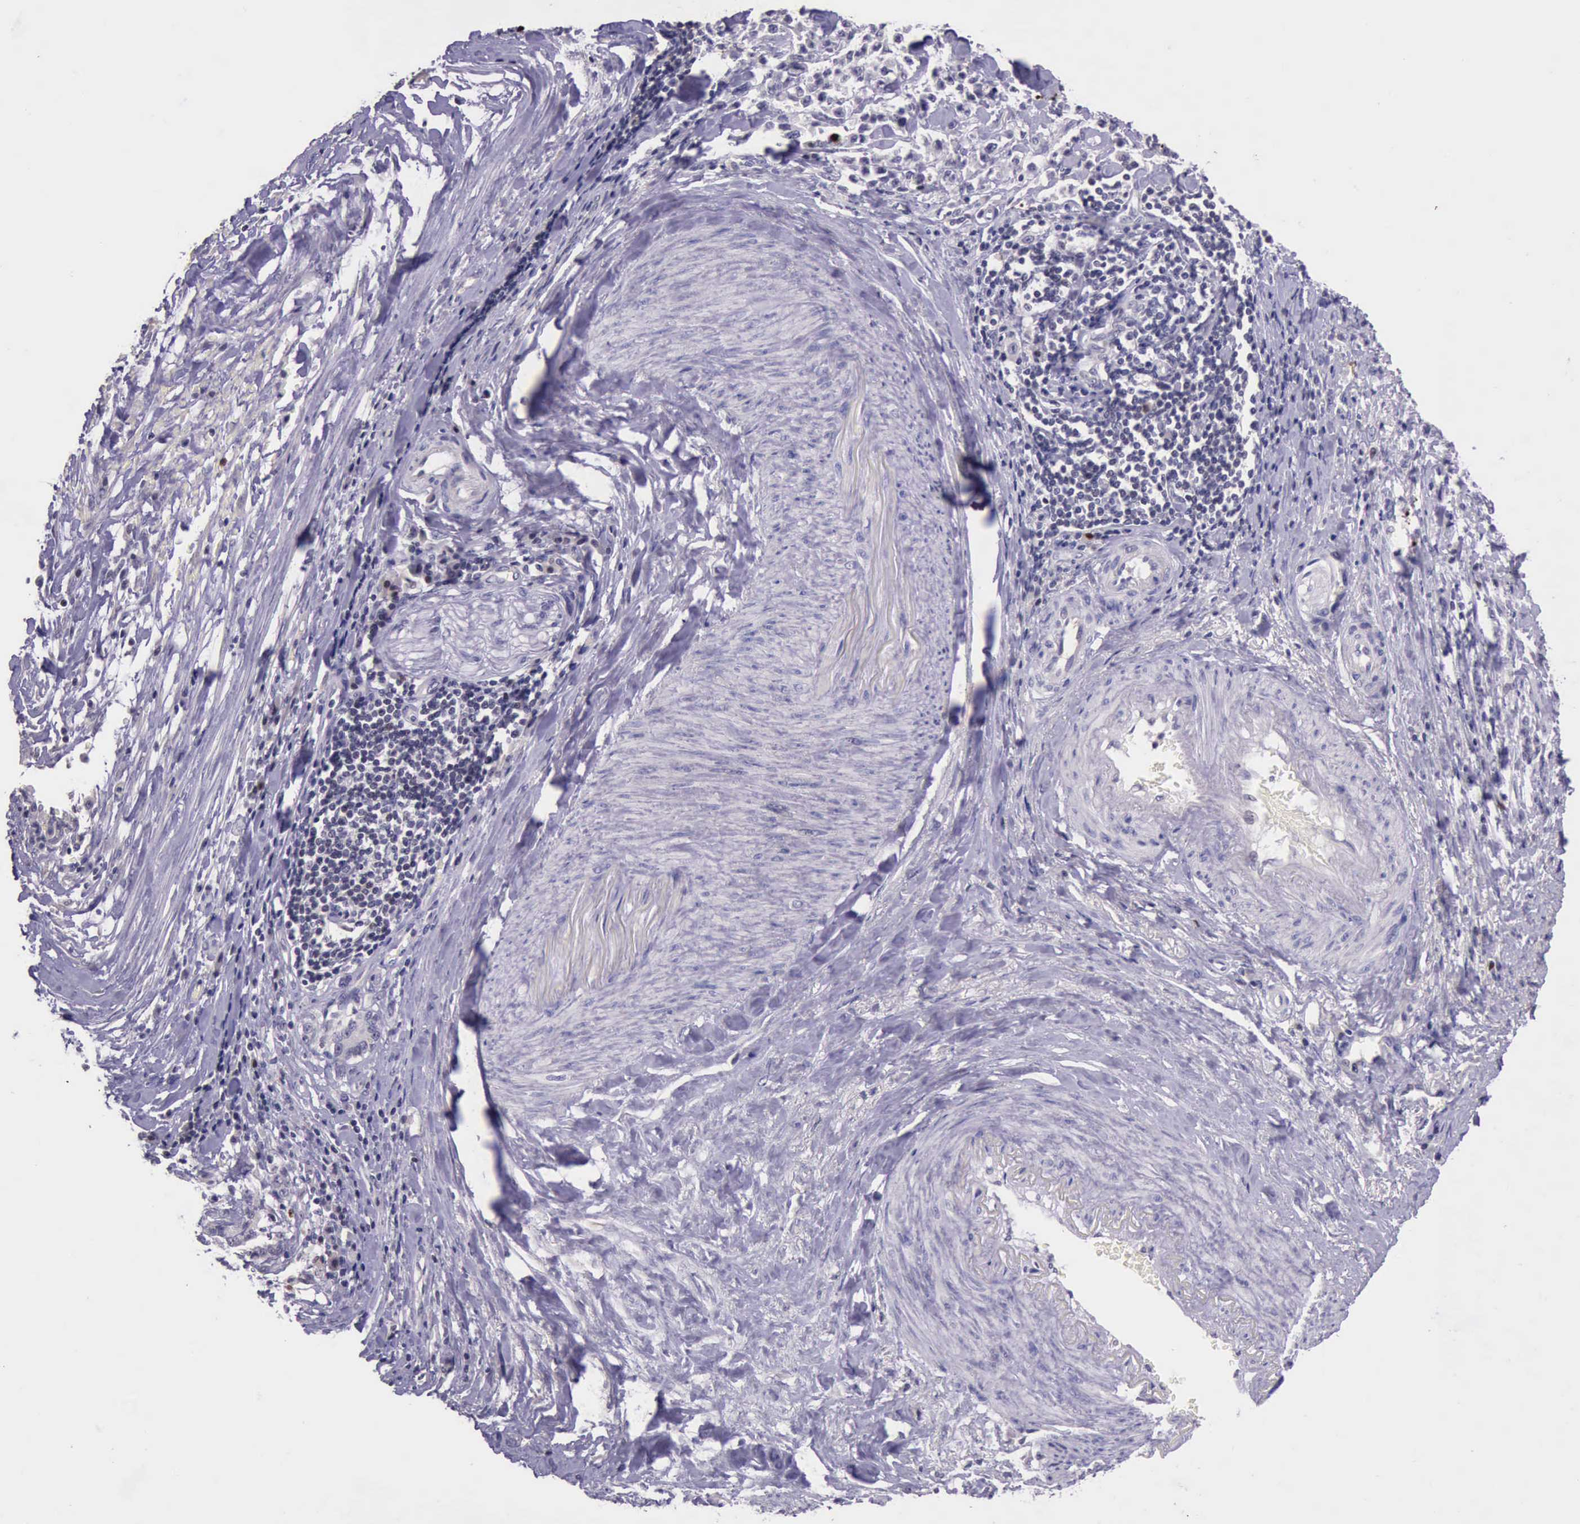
{"staining": {"intensity": "strong", "quantity": "<25%", "location": "nuclear"}, "tissue": "stomach cancer", "cell_type": "Tumor cells", "image_type": "cancer", "snomed": [{"axis": "morphology", "description": "Adenocarcinoma, NOS"}, {"axis": "topography", "description": "Stomach, lower"}], "caption": "The photomicrograph exhibits staining of stomach cancer, revealing strong nuclear protein staining (brown color) within tumor cells.", "gene": "PARP1", "patient": {"sex": "male", "age": 88}}